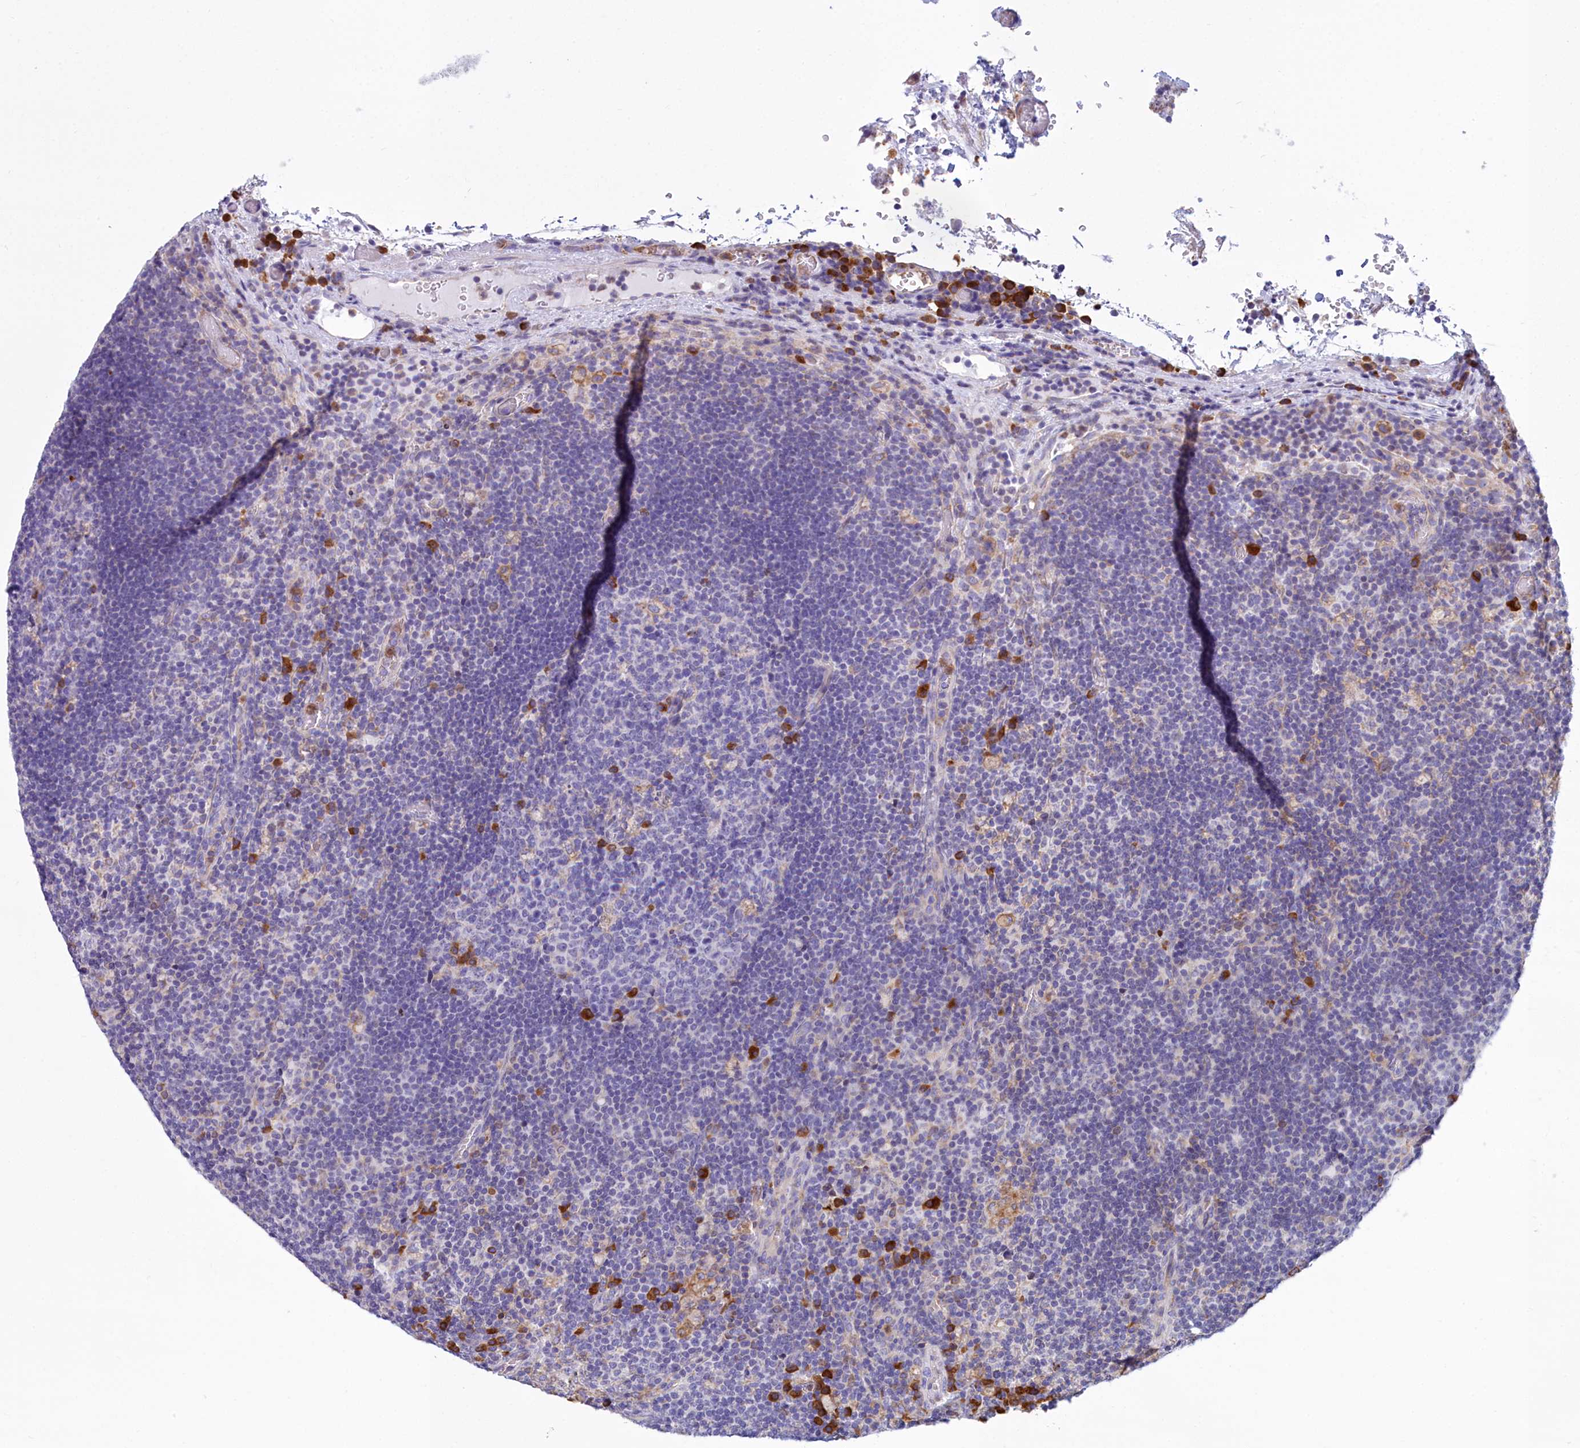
{"staining": {"intensity": "strong", "quantity": "<25%", "location": "cytoplasmic/membranous"}, "tissue": "lymph node", "cell_type": "Germinal center cells", "image_type": "normal", "snomed": [{"axis": "morphology", "description": "Normal tissue, NOS"}, {"axis": "topography", "description": "Lymph node"}], "caption": "Protein staining displays strong cytoplasmic/membranous positivity in approximately <25% of germinal center cells in unremarkable lymph node. (DAB IHC with brightfield microscopy, high magnification).", "gene": "HM13", "patient": {"sex": "male", "age": 58}}